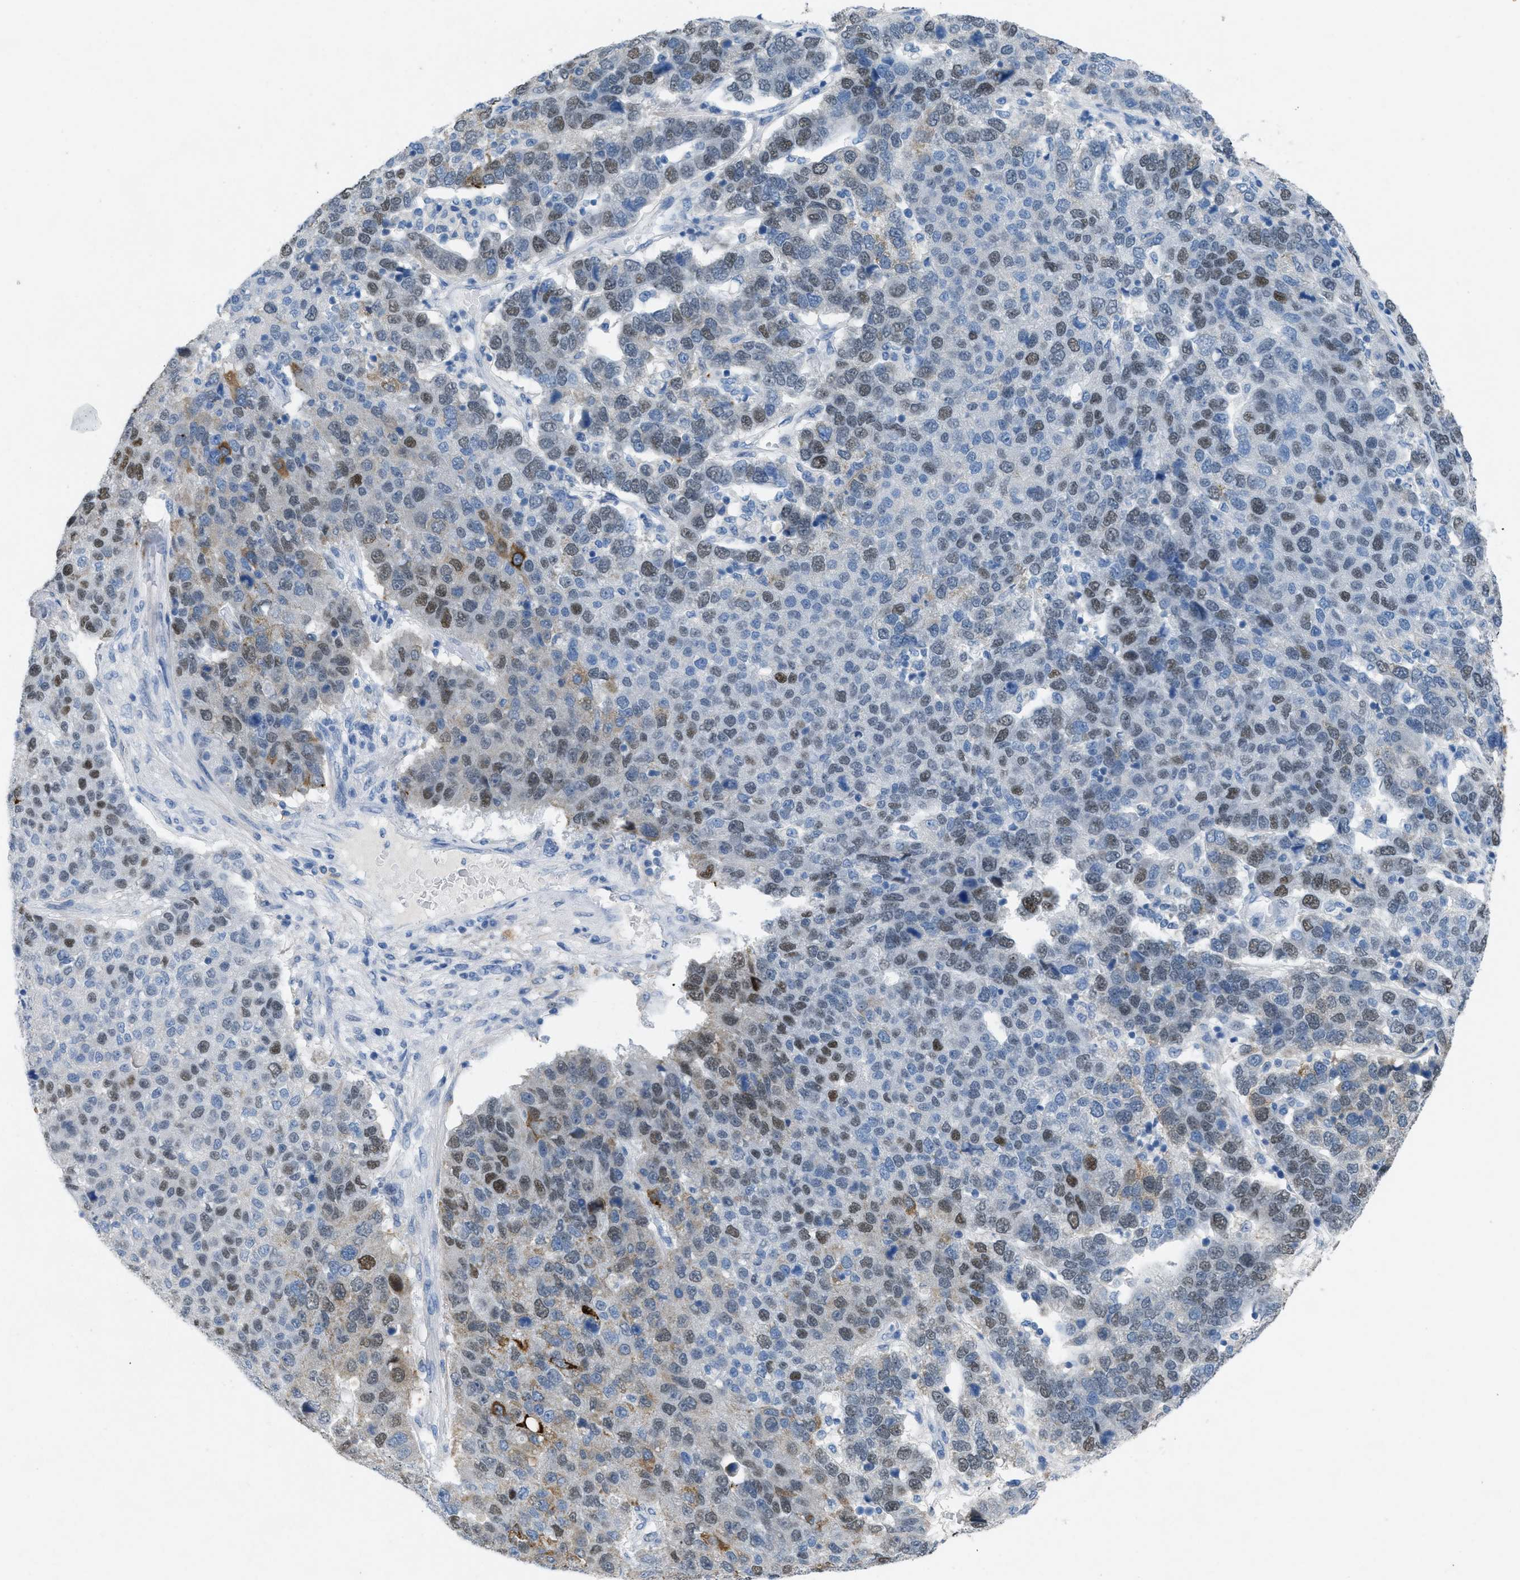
{"staining": {"intensity": "weak", "quantity": "25%-75%", "location": "nuclear"}, "tissue": "pancreatic cancer", "cell_type": "Tumor cells", "image_type": "cancer", "snomed": [{"axis": "morphology", "description": "Adenocarcinoma, NOS"}, {"axis": "topography", "description": "Pancreas"}], "caption": "Adenocarcinoma (pancreatic) stained for a protein exhibits weak nuclear positivity in tumor cells.", "gene": "TASOR", "patient": {"sex": "female", "age": 61}}